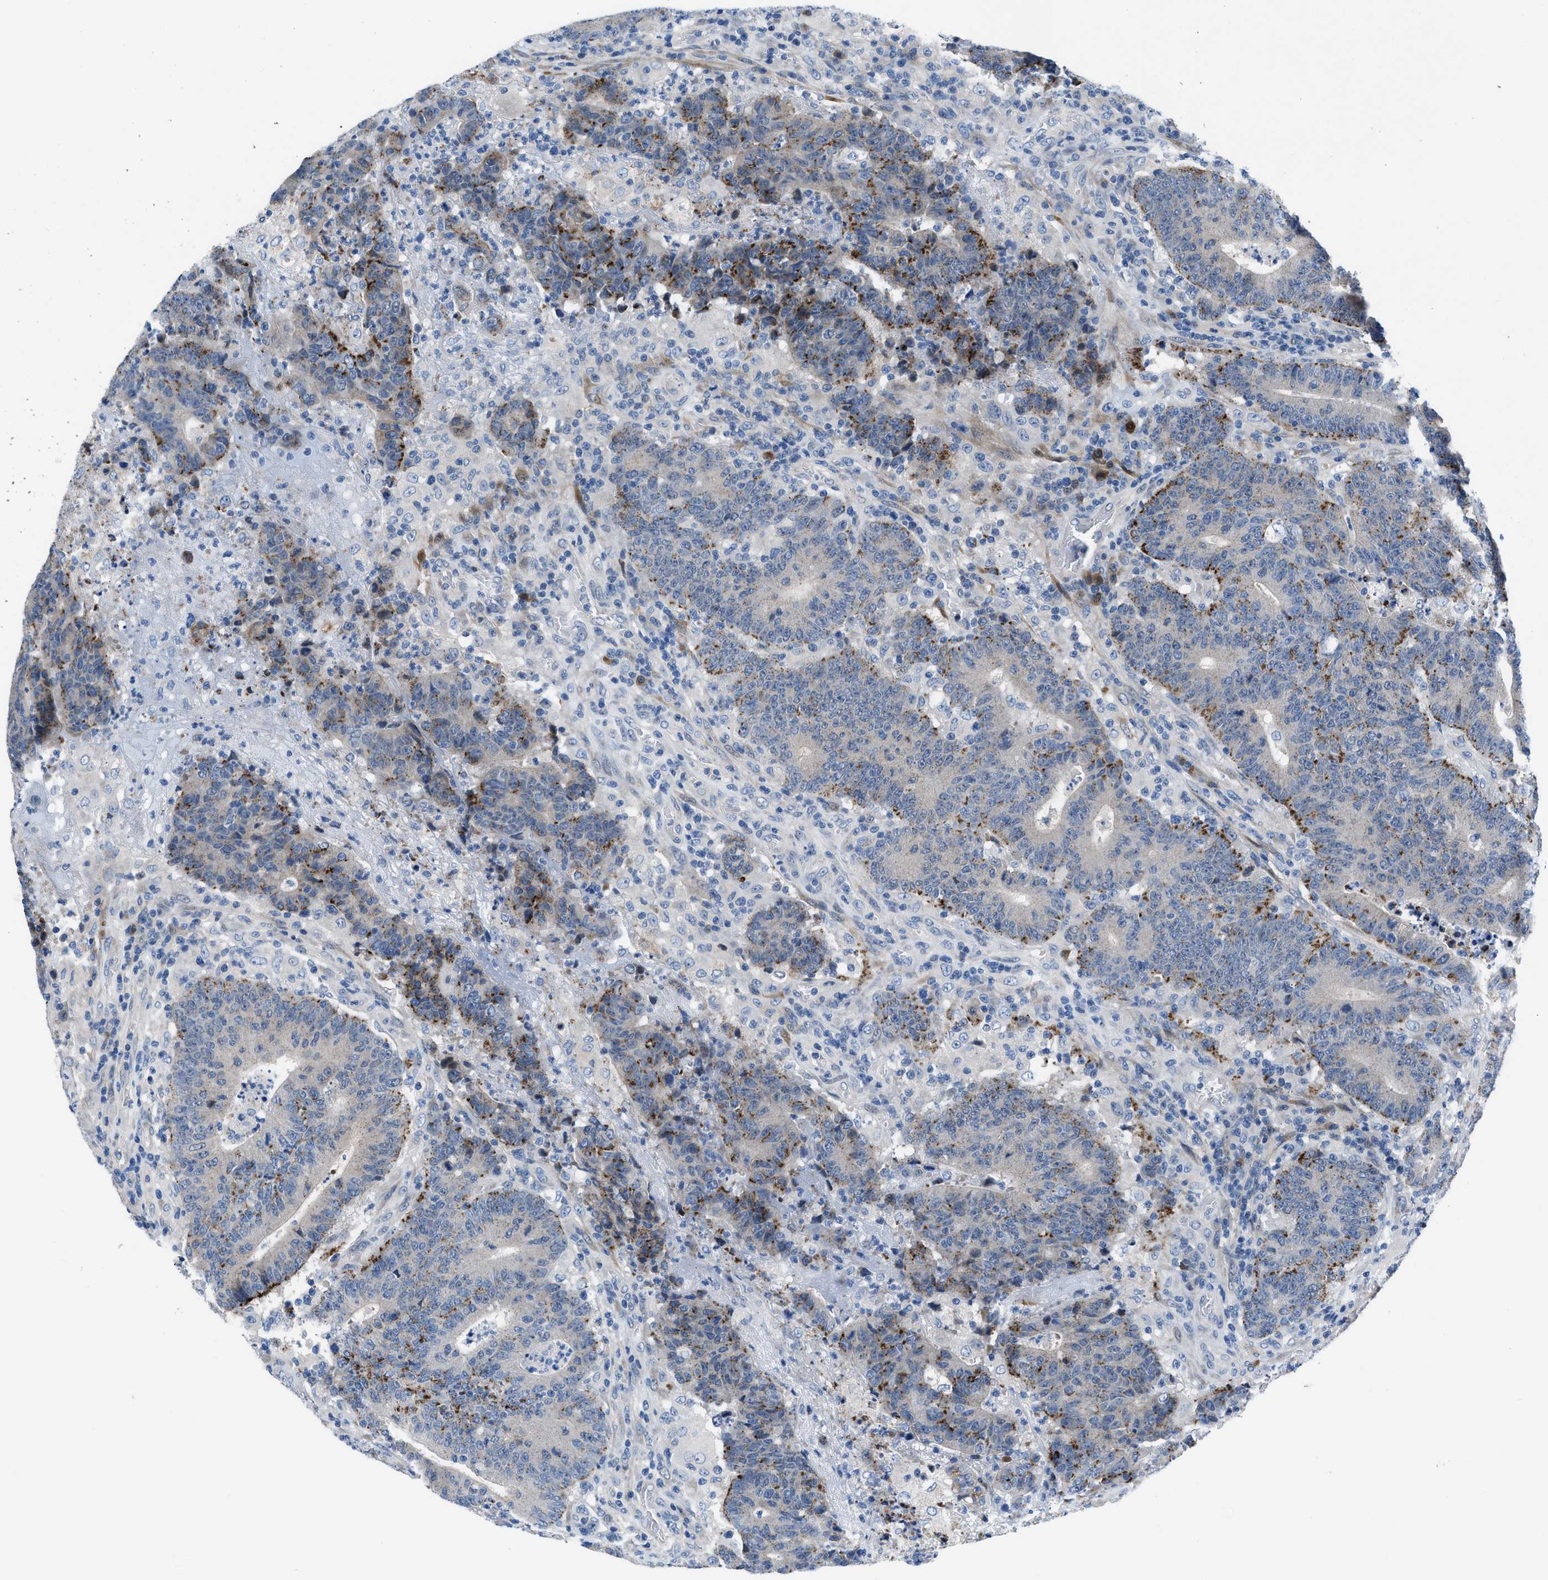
{"staining": {"intensity": "strong", "quantity": "<25%", "location": "cytoplasmic/membranous"}, "tissue": "colorectal cancer", "cell_type": "Tumor cells", "image_type": "cancer", "snomed": [{"axis": "morphology", "description": "Normal tissue, NOS"}, {"axis": "morphology", "description": "Adenocarcinoma, NOS"}, {"axis": "topography", "description": "Colon"}], "caption": "Immunohistochemical staining of colorectal cancer (adenocarcinoma) shows medium levels of strong cytoplasmic/membranous staining in approximately <25% of tumor cells.", "gene": "UAP1", "patient": {"sex": "female", "age": 75}}